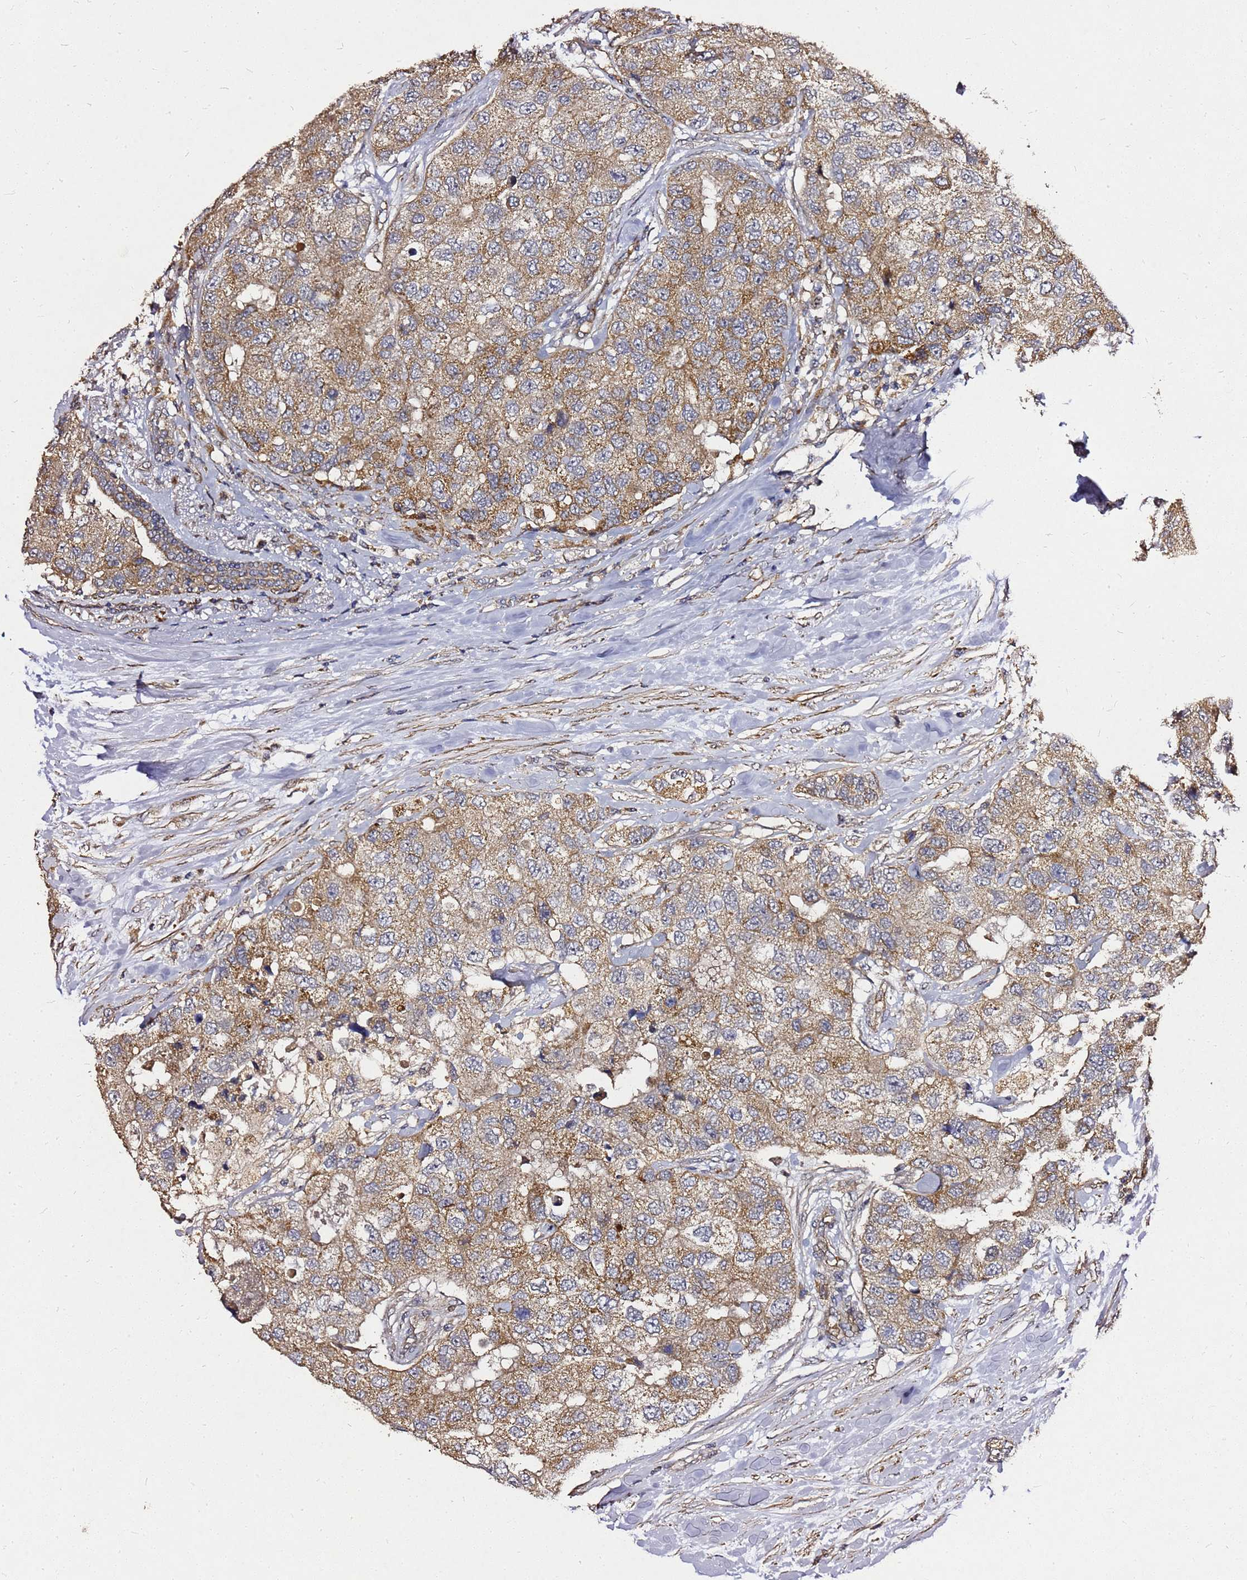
{"staining": {"intensity": "moderate", "quantity": ">75%", "location": "cytoplasmic/membranous"}, "tissue": "breast cancer", "cell_type": "Tumor cells", "image_type": "cancer", "snomed": [{"axis": "morphology", "description": "Duct carcinoma"}, {"axis": "topography", "description": "Breast"}], "caption": "Protein expression analysis of breast infiltrating ductal carcinoma exhibits moderate cytoplasmic/membranous positivity in approximately >75% of tumor cells.", "gene": "RSPRY1", "patient": {"sex": "female", "age": 62}}